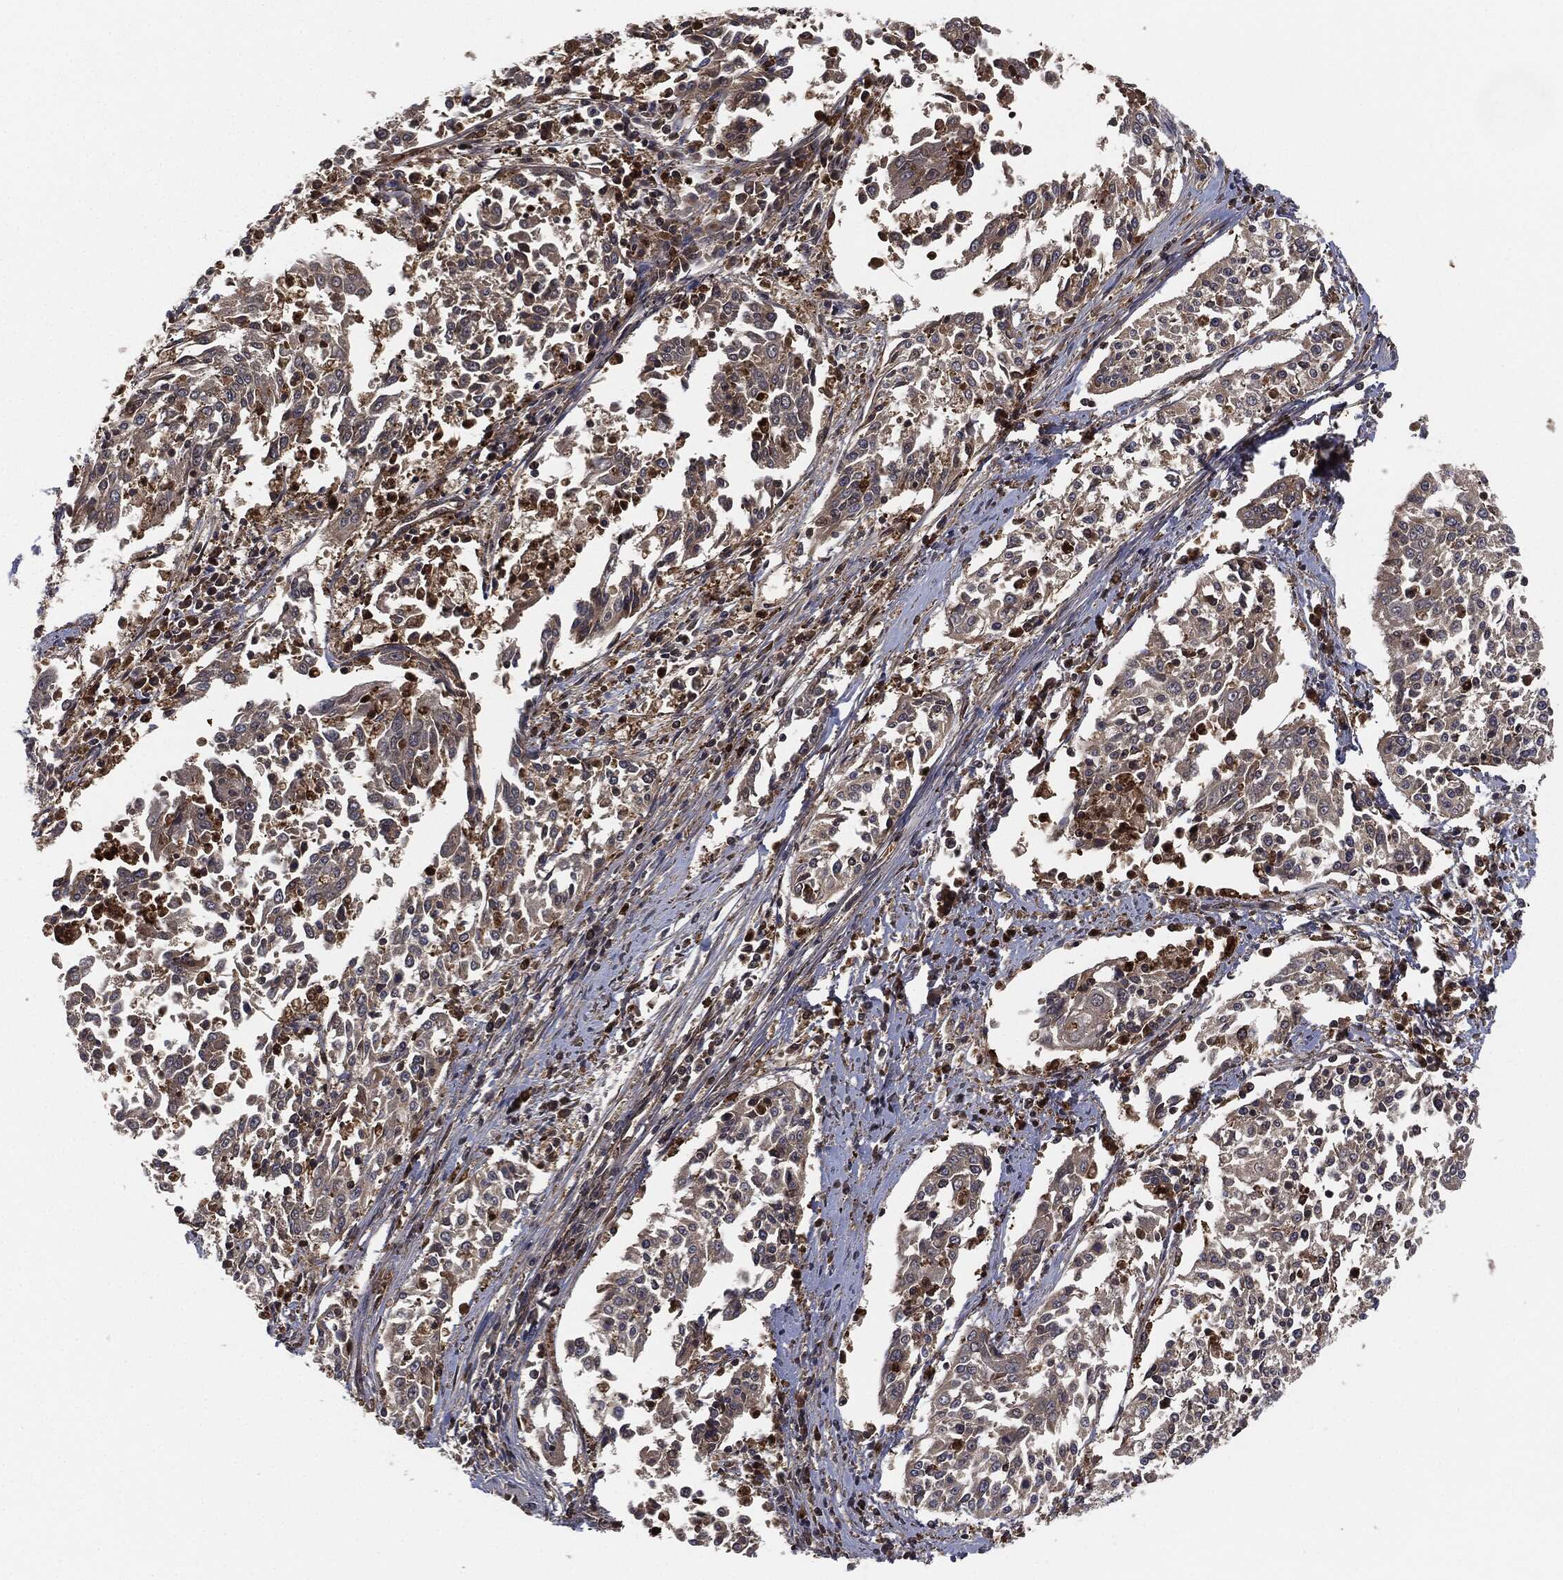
{"staining": {"intensity": "negative", "quantity": "none", "location": "none"}, "tissue": "cervical cancer", "cell_type": "Tumor cells", "image_type": "cancer", "snomed": [{"axis": "morphology", "description": "Squamous cell carcinoma, NOS"}, {"axis": "topography", "description": "Cervix"}], "caption": "Cervical squamous cell carcinoma was stained to show a protein in brown. There is no significant staining in tumor cells. The staining is performed using DAB brown chromogen with nuclei counter-stained in using hematoxylin.", "gene": "CAPRIN2", "patient": {"sex": "female", "age": 41}}